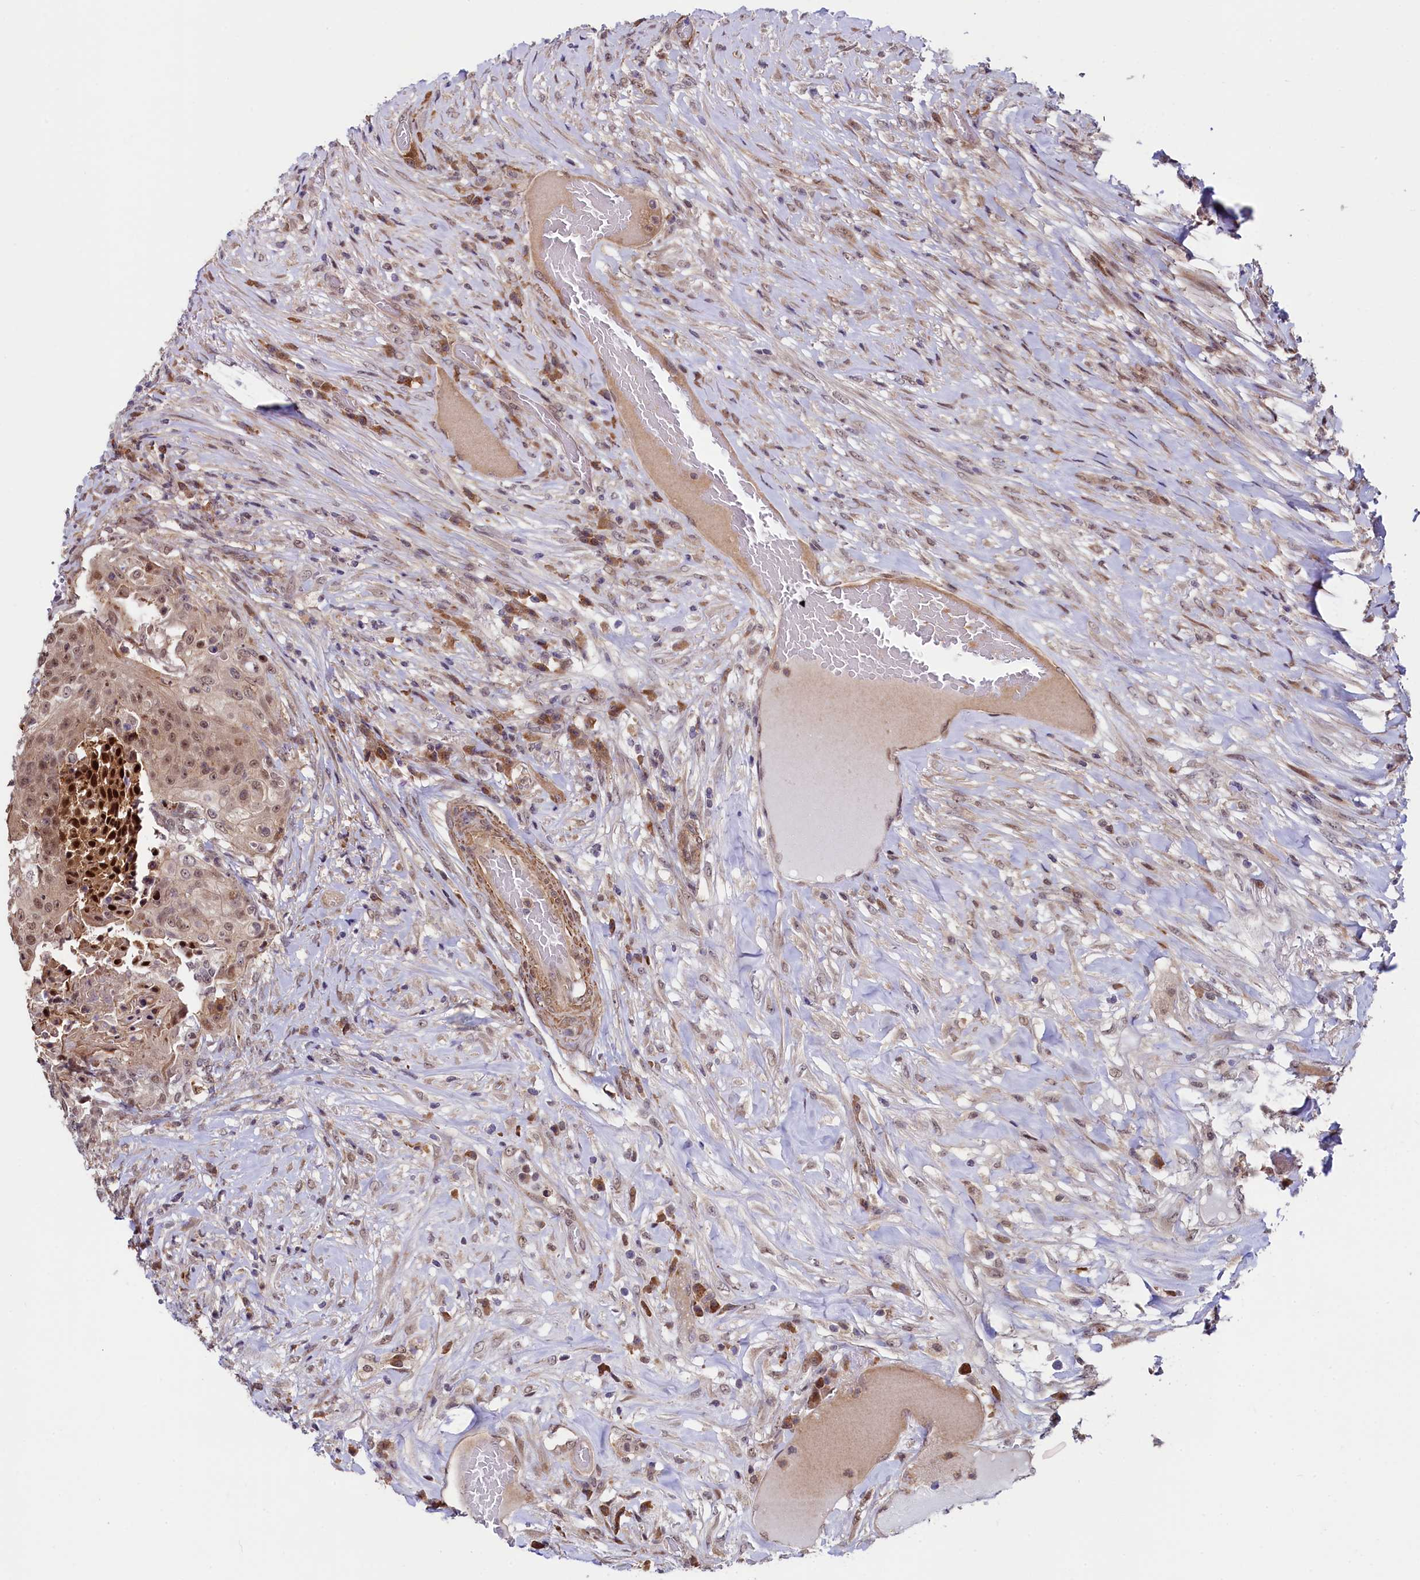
{"staining": {"intensity": "moderate", "quantity": ">75%", "location": "nuclear"}, "tissue": "urothelial cancer", "cell_type": "Tumor cells", "image_type": "cancer", "snomed": [{"axis": "morphology", "description": "Urothelial carcinoma, High grade"}, {"axis": "topography", "description": "Urinary bladder"}], "caption": "Urothelial carcinoma (high-grade) was stained to show a protein in brown. There is medium levels of moderate nuclear expression in about >75% of tumor cells. The staining is performed using DAB brown chromogen to label protein expression. The nuclei are counter-stained blue using hematoxylin.", "gene": "LEO1", "patient": {"sex": "female", "age": 63}}